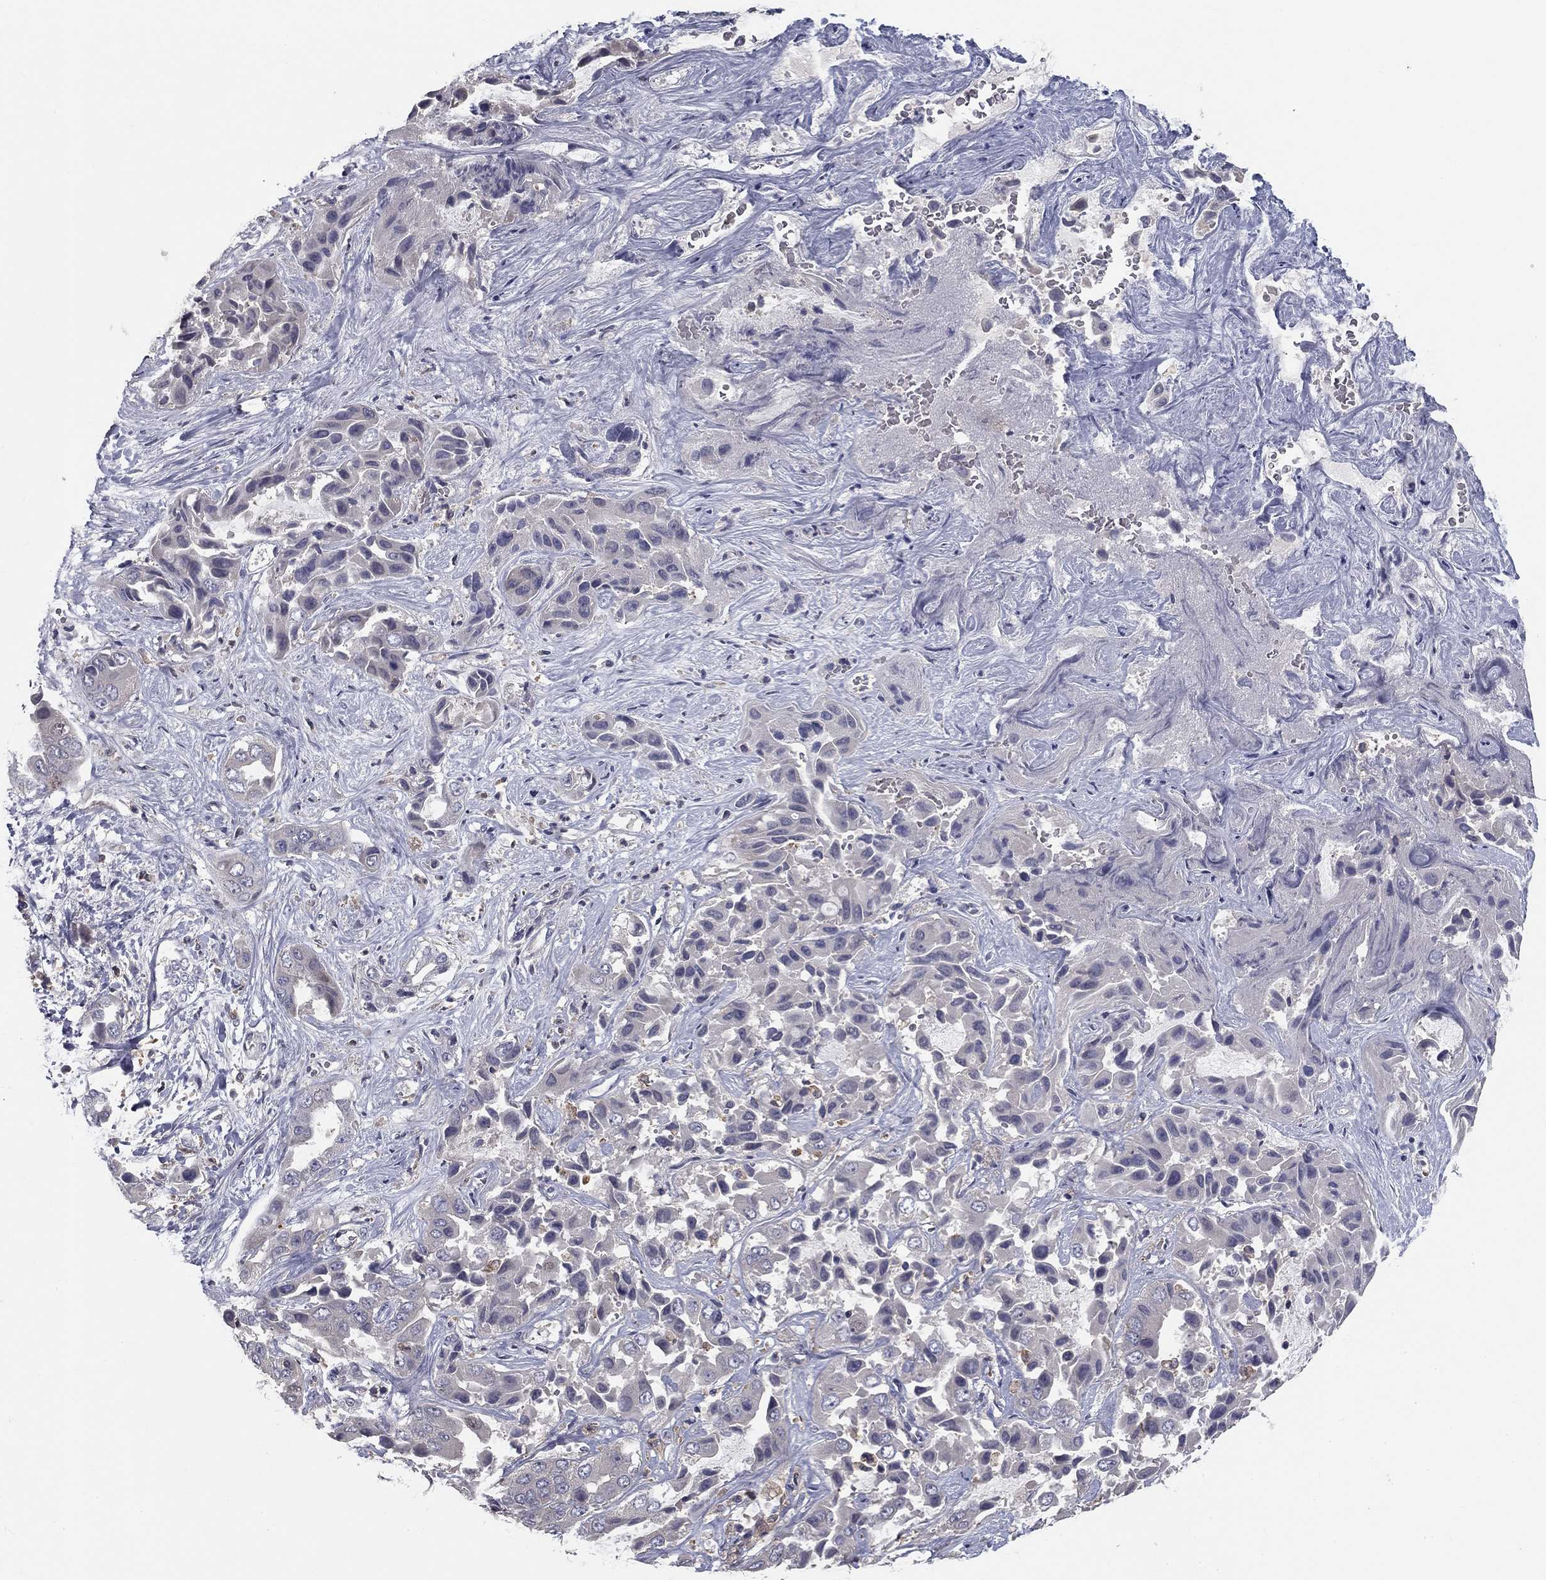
{"staining": {"intensity": "negative", "quantity": "none", "location": "none"}, "tissue": "liver cancer", "cell_type": "Tumor cells", "image_type": "cancer", "snomed": [{"axis": "morphology", "description": "Cholangiocarcinoma"}, {"axis": "topography", "description": "Liver"}], "caption": "IHC histopathology image of neoplastic tissue: liver cancer stained with DAB (3,3'-diaminobenzidine) exhibits no significant protein positivity in tumor cells.", "gene": "PLCB2", "patient": {"sex": "female", "age": 52}}